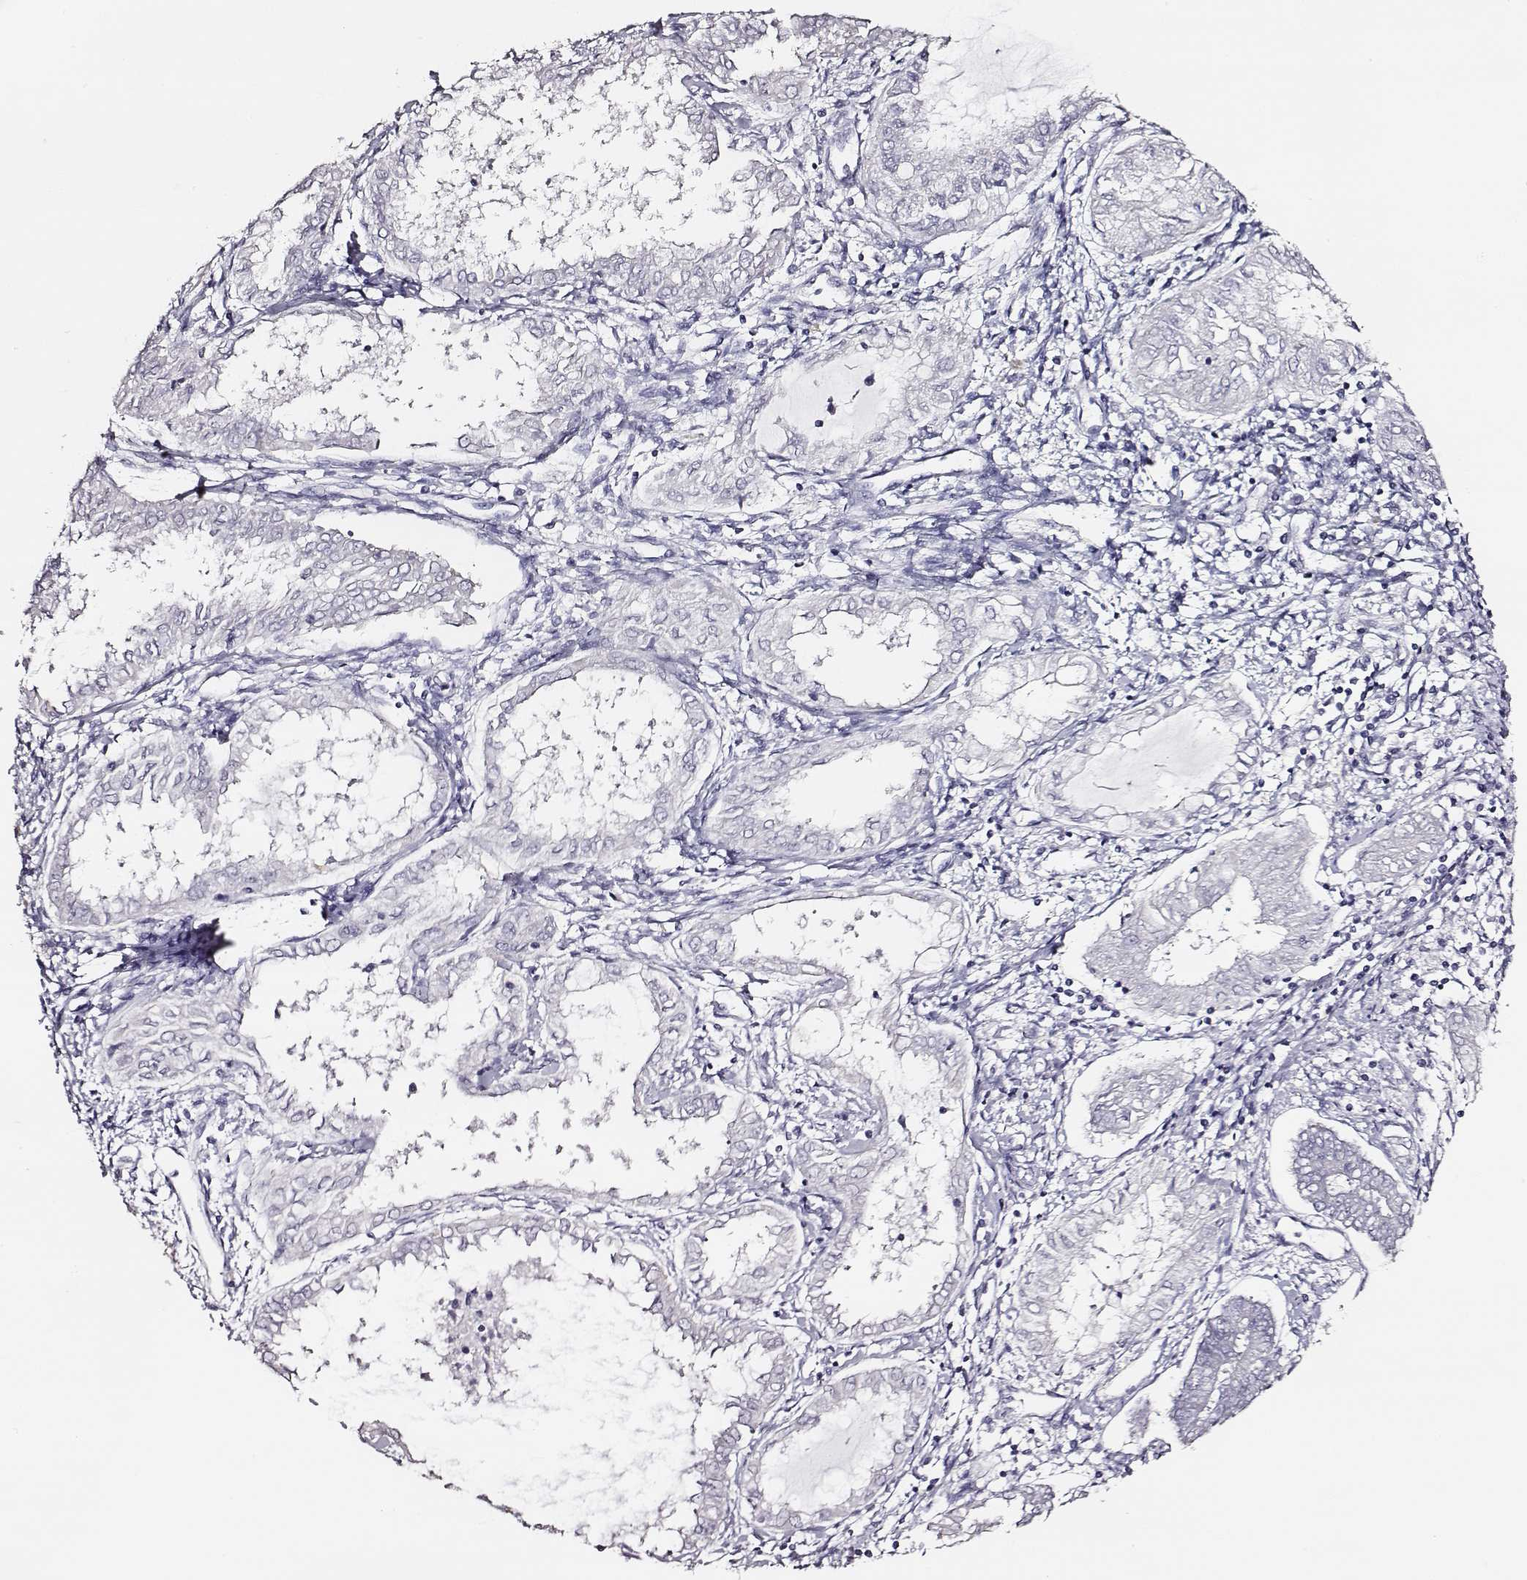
{"staining": {"intensity": "negative", "quantity": "none", "location": "none"}, "tissue": "endometrial cancer", "cell_type": "Tumor cells", "image_type": "cancer", "snomed": [{"axis": "morphology", "description": "Adenocarcinoma, NOS"}, {"axis": "topography", "description": "Endometrium"}], "caption": "Immunohistochemistry photomicrograph of neoplastic tissue: human endometrial cancer stained with DAB (3,3'-diaminobenzidine) demonstrates no significant protein staining in tumor cells.", "gene": "AADAT", "patient": {"sex": "female", "age": 68}}